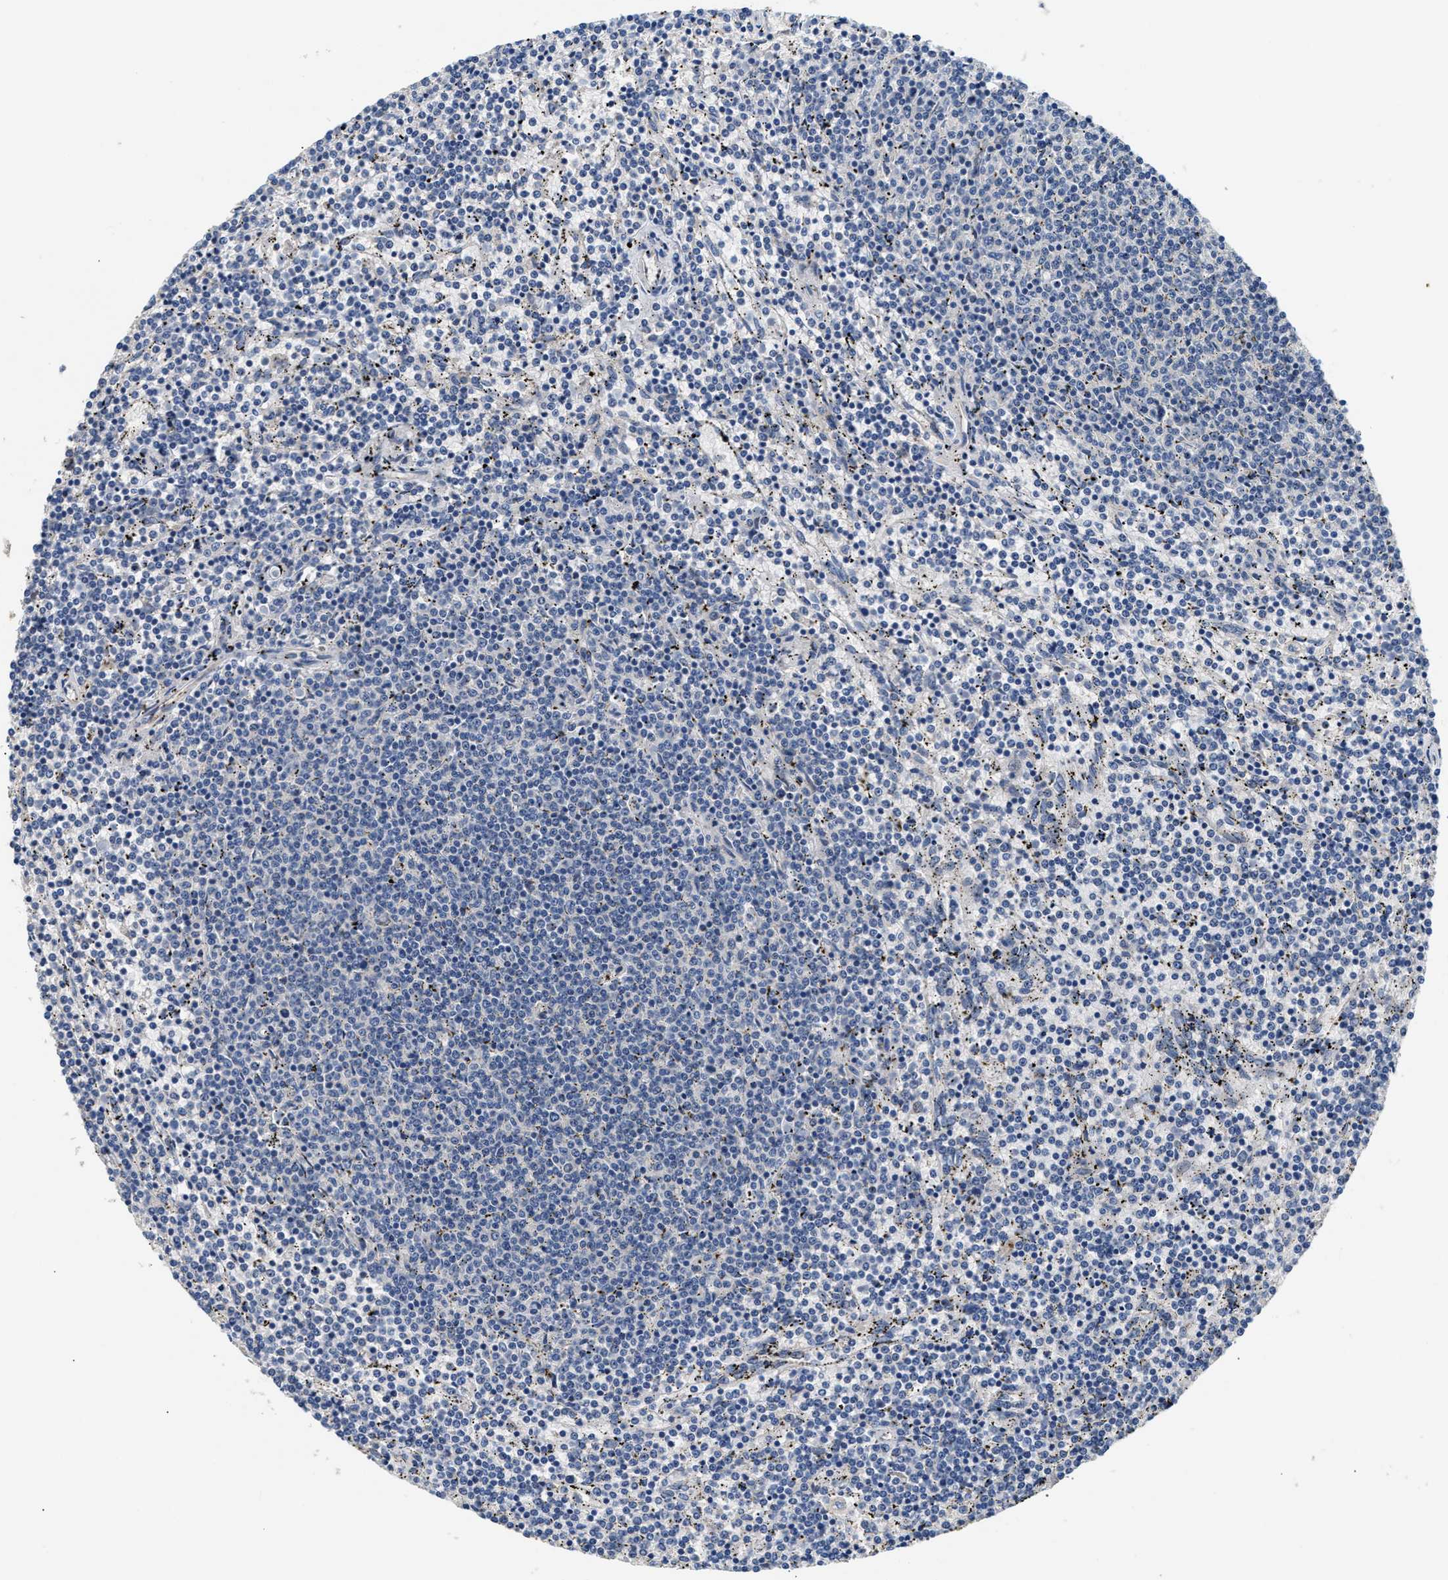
{"staining": {"intensity": "negative", "quantity": "none", "location": "none"}, "tissue": "lymphoma", "cell_type": "Tumor cells", "image_type": "cancer", "snomed": [{"axis": "morphology", "description": "Malignant lymphoma, non-Hodgkin's type, Low grade"}, {"axis": "topography", "description": "Spleen"}], "caption": "Tumor cells show no significant protein positivity in malignant lymphoma, non-Hodgkin's type (low-grade).", "gene": "IL17RC", "patient": {"sex": "female", "age": 50}}